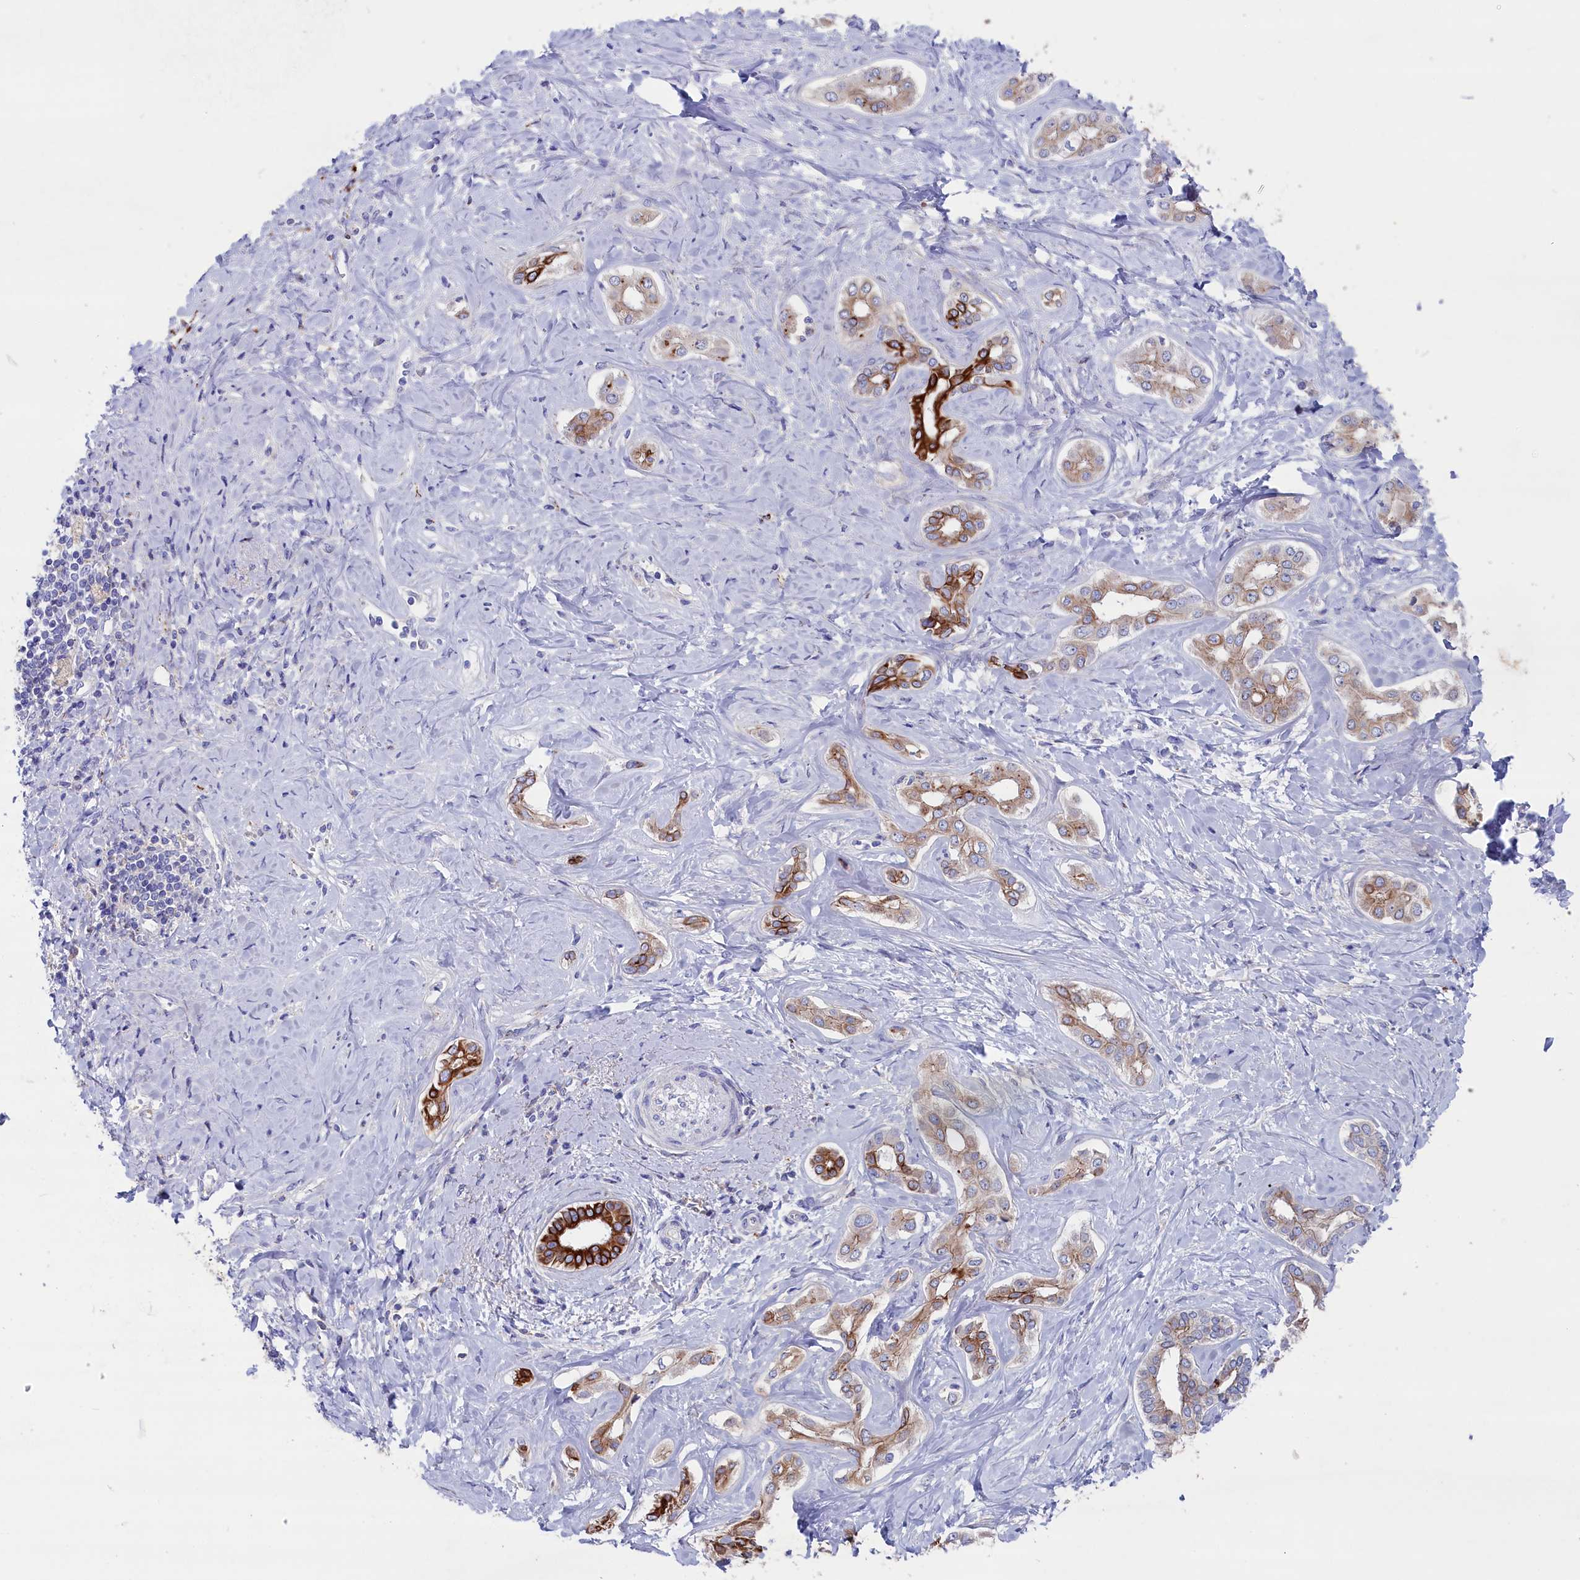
{"staining": {"intensity": "moderate", "quantity": ">75%", "location": "cytoplasmic/membranous"}, "tissue": "liver cancer", "cell_type": "Tumor cells", "image_type": "cancer", "snomed": [{"axis": "morphology", "description": "Cholangiocarcinoma"}, {"axis": "topography", "description": "Liver"}], "caption": "Immunohistochemical staining of human liver cancer (cholangiocarcinoma) exhibits medium levels of moderate cytoplasmic/membranous protein expression in approximately >75% of tumor cells. Ihc stains the protein of interest in brown and the nuclei are stained blue.", "gene": "NUDT7", "patient": {"sex": "female", "age": 77}}